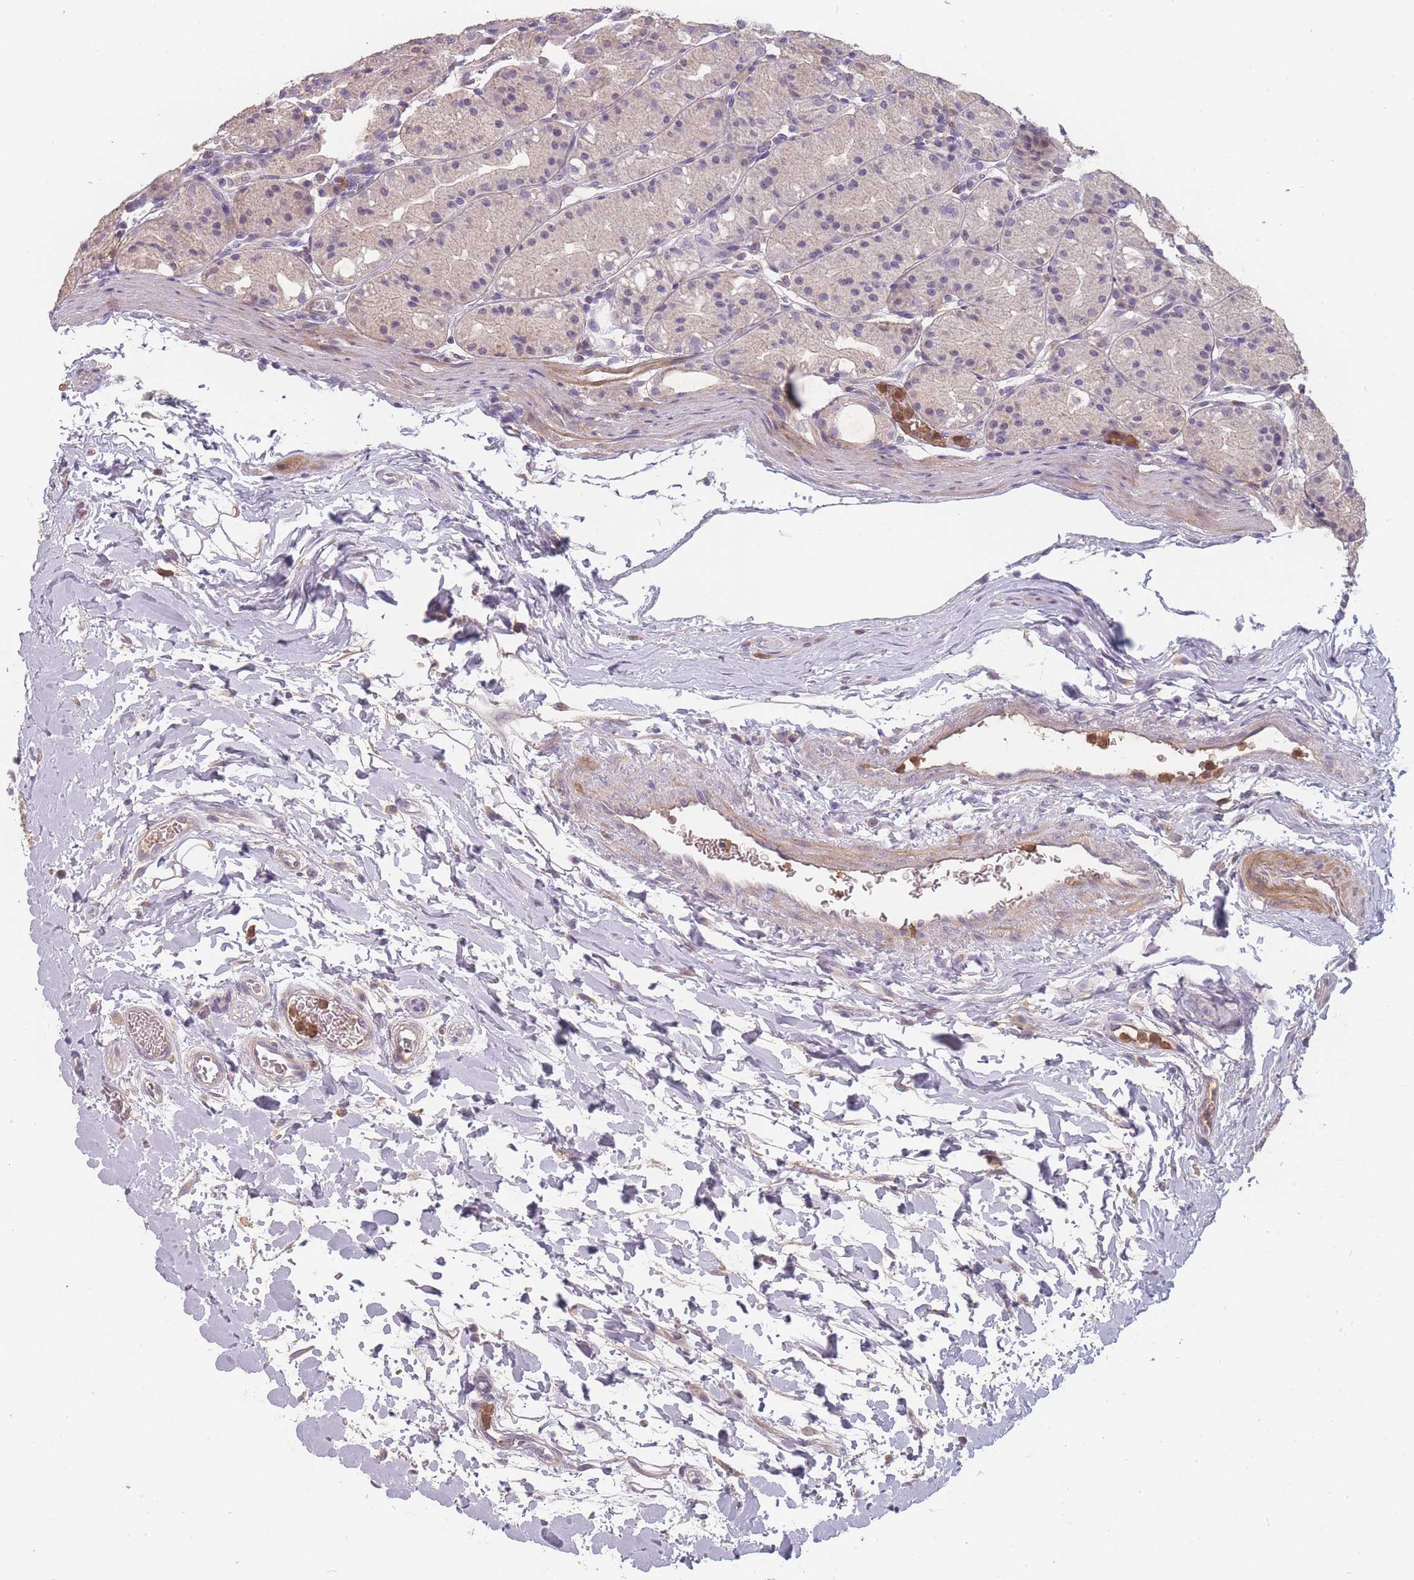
{"staining": {"intensity": "weak", "quantity": "<25%", "location": "cytoplasmic/membranous"}, "tissue": "stomach", "cell_type": "Glandular cells", "image_type": "normal", "snomed": [{"axis": "morphology", "description": "Normal tissue, NOS"}, {"axis": "topography", "description": "Stomach, upper"}], "caption": "This histopathology image is of normal stomach stained with immunohistochemistry (IHC) to label a protein in brown with the nuclei are counter-stained blue. There is no positivity in glandular cells.", "gene": "BST1", "patient": {"sex": "male", "age": 48}}